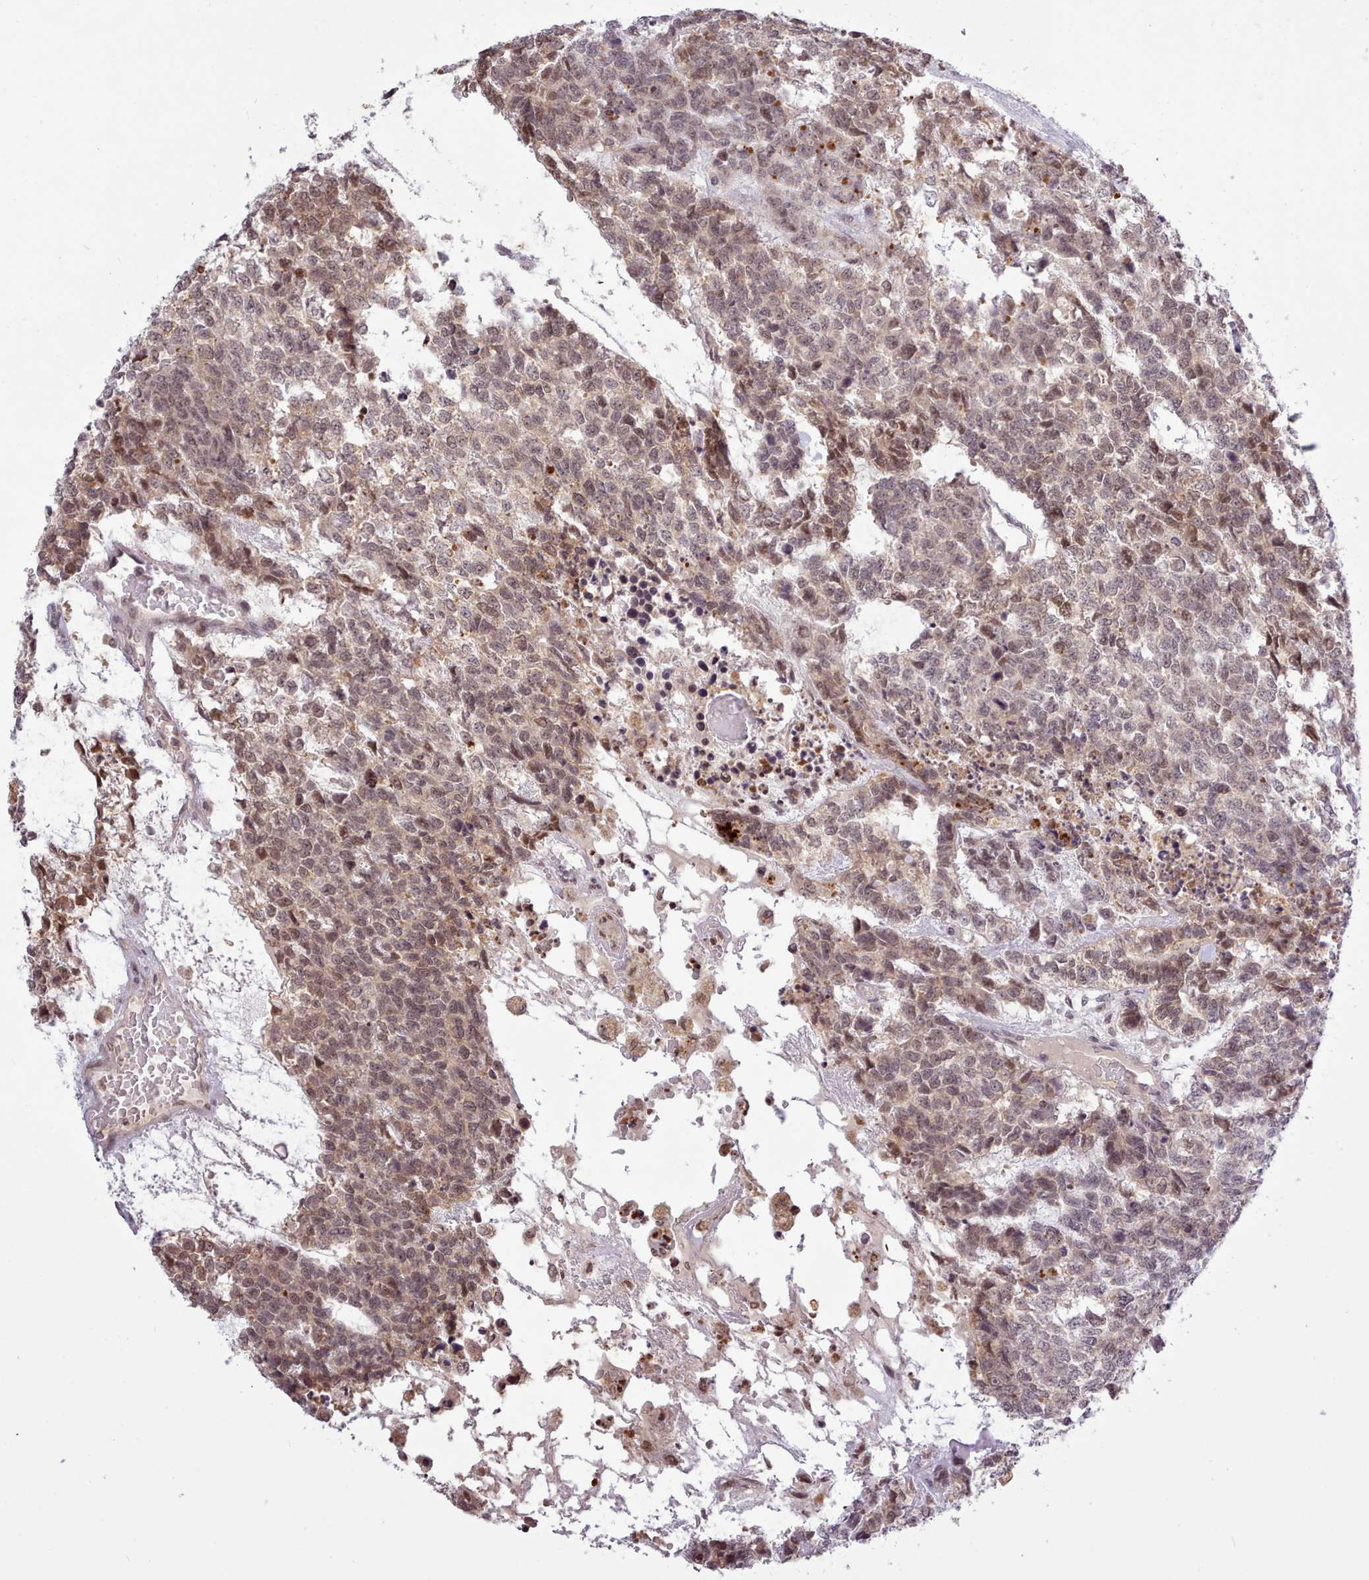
{"staining": {"intensity": "moderate", "quantity": ">75%", "location": "nuclear"}, "tissue": "testis cancer", "cell_type": "Tumor cells", "image_type": "cancer", "snomed": [{"axis": "morphology", "description": "Carcinoma, Embryonal, NOS"}, {"axis": "topography", "description": "Testis"}], "caption": "Testis embryonal carcinoma stained with IHC exhibits moderate nuclear expression in about >75% of tumor cells. (DAB (3,3'-diaminobenzidine) IHC with brightfield microscopy, high magnification).", "gene": "ARL17A", "patient": {"sex": "male", "age": 23}}